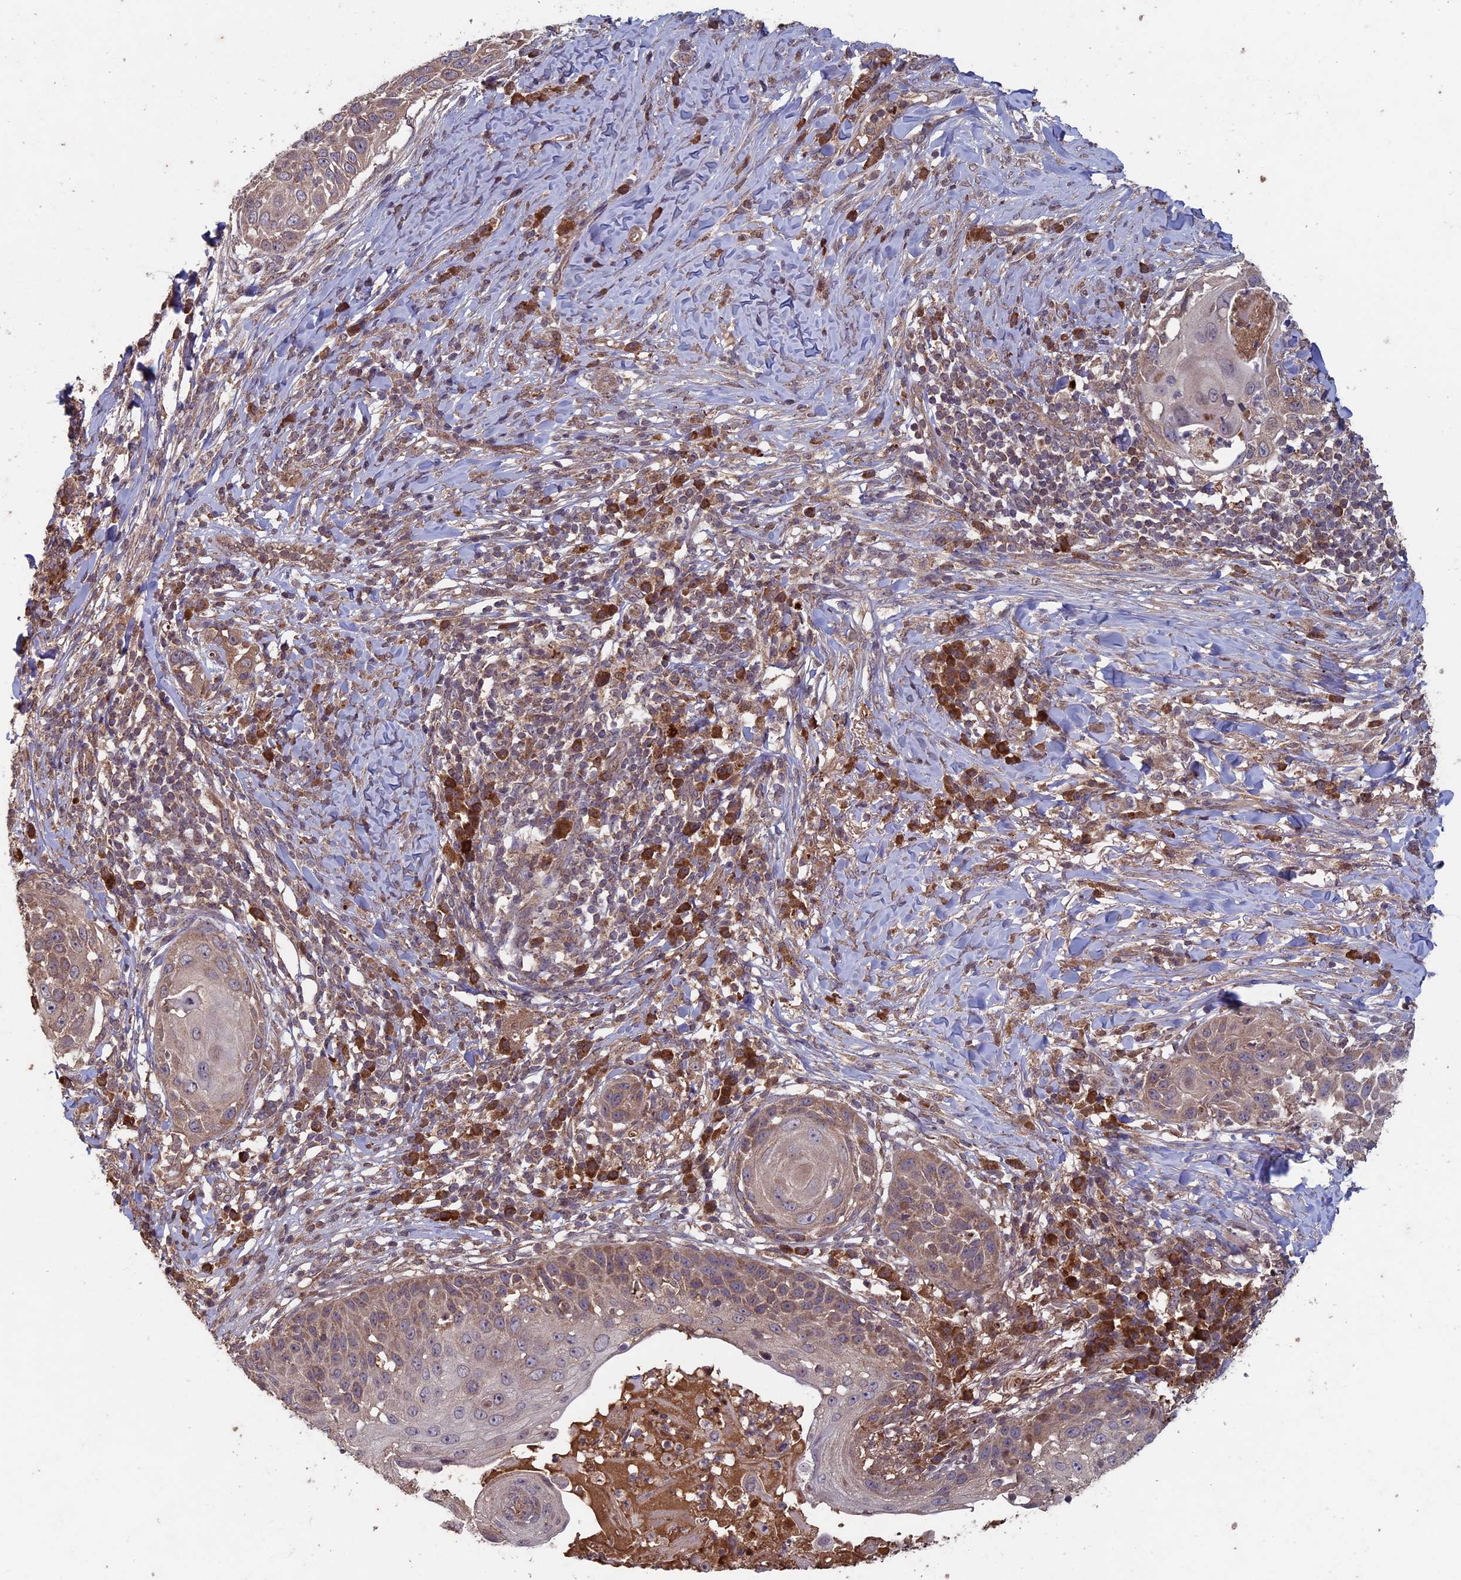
{"staining": {"intensity": "moderate", "quantity": ">75%", "location": "cytoplasmic/membranous"}, "tissue": "skin cancer", "cell_type": "Tumor cells", "image_type": "cancer", "snomed": [{"axis": "morphology", "description": "Squamous cell carcinoma, NOS"}, {"axis": "topography", "description": "Skin"}], "caption": "This histopathology image shows skin cancer stained with immunohistochemistry (IHC) to label a protein in brown. The cytoplasmic/membranous of tumor cells show moderate positivity for the protein. Nuclei are counter-stained blue.", "gene": "RCCD1", "patient": {"sex": "female", "age": 44}}